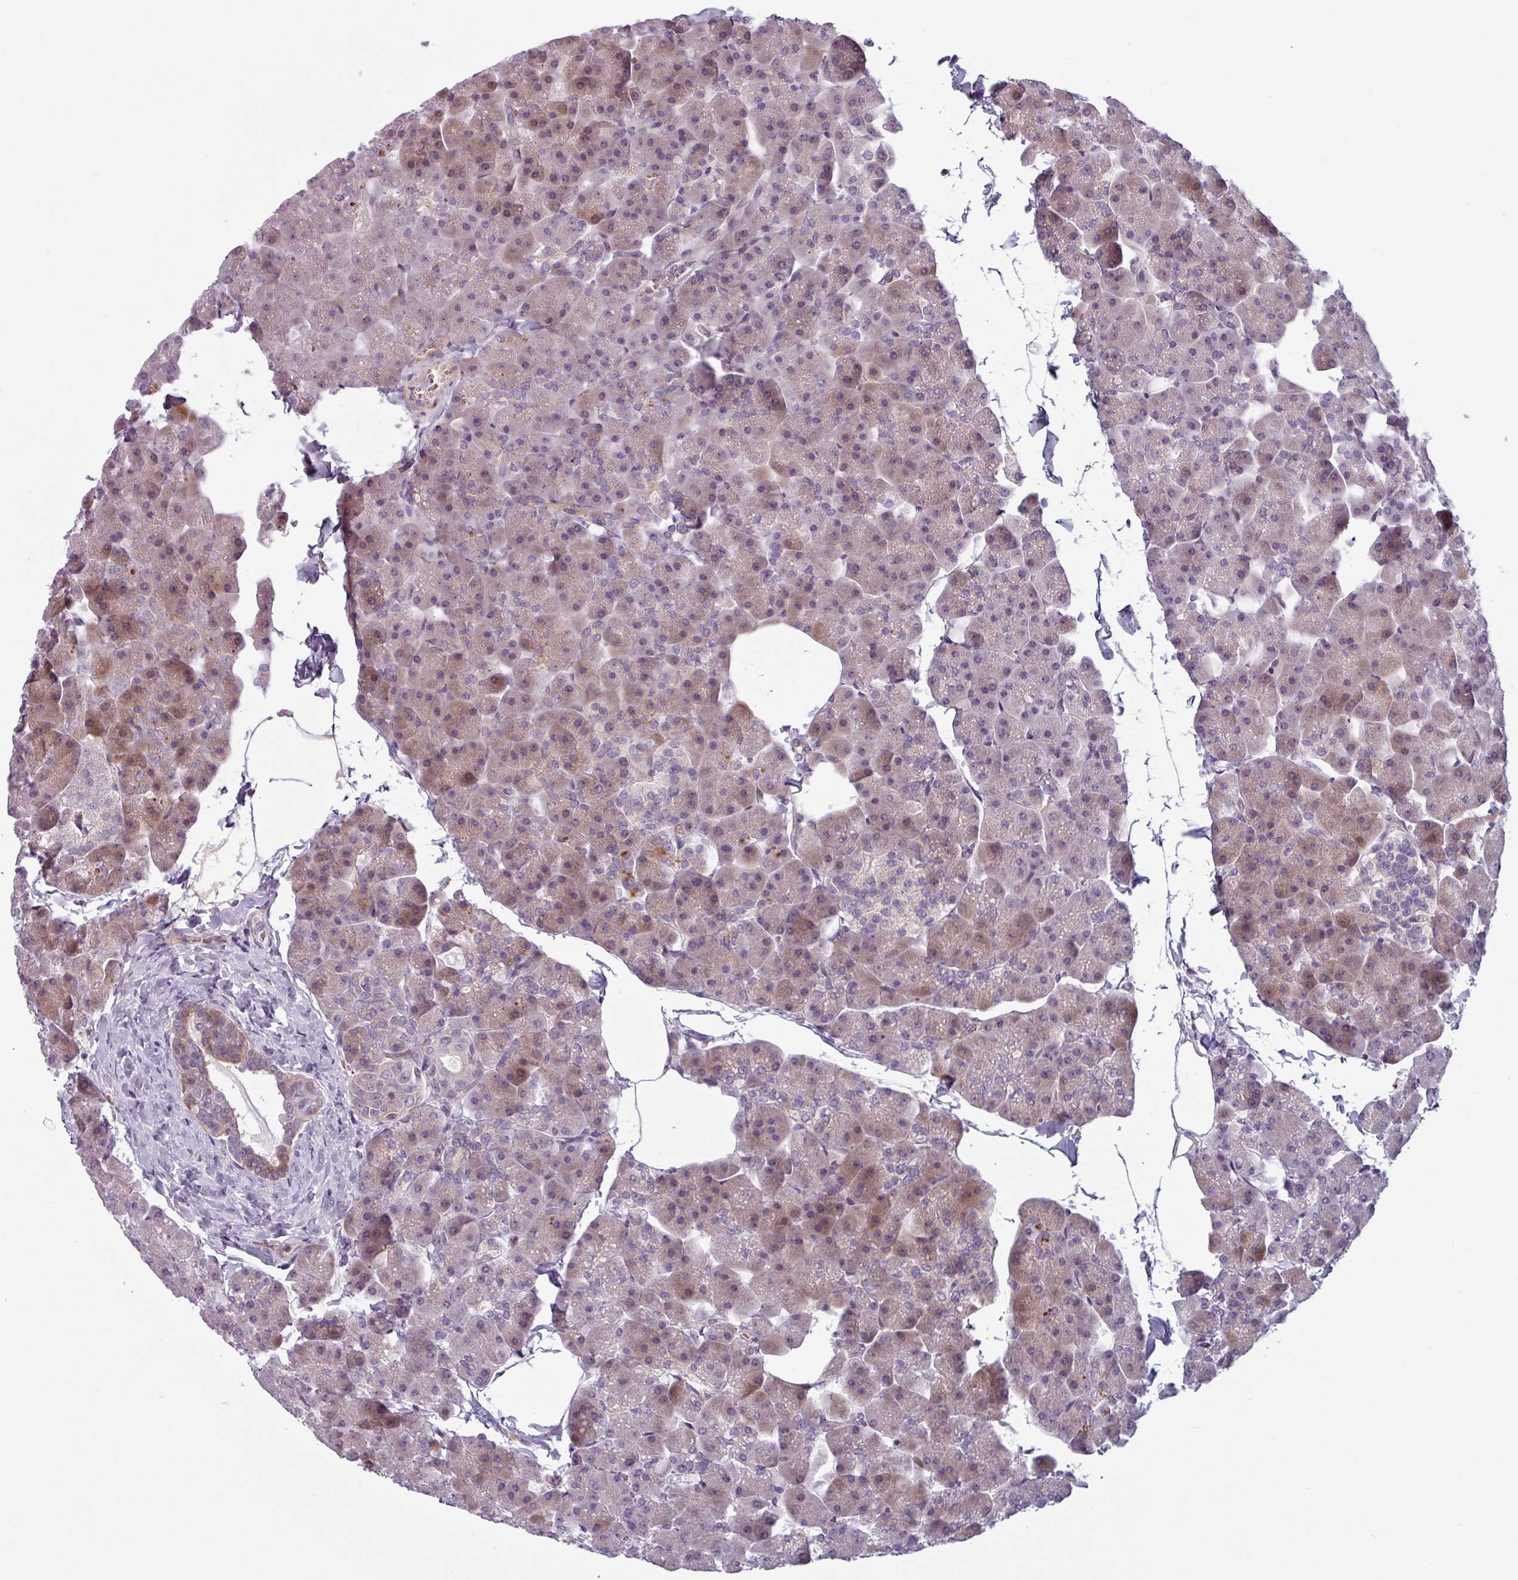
{"staining": {"intensity": "moderate", "quantity": "<25%", "location": "cytoplasmic/membranous"}, "tissue": "pancreas", "cell_type": "Exocrine glandular cells", "image_type": "normal", "snomed": [{"axis": "morphology", "description": "Normal tissue, NOS"}, {"axis": "topography", "description": "Pancreas"}], "caption": "DAB (3,3'-diaminobenzidine) immunohistochemical staining of unremarkable pancreas shows moderate cytoplasmic/membranous protein positivity in approximately <25% of exocrine glandular cells. The staining was performed using DAB (3,3'-diaminobenzidine), with brown indicating positive protein expression. Nuclei are stained blue with hematoxylin.", "gene": "PRAMEF12", "patient": {"sex": "male", "age": 35}}